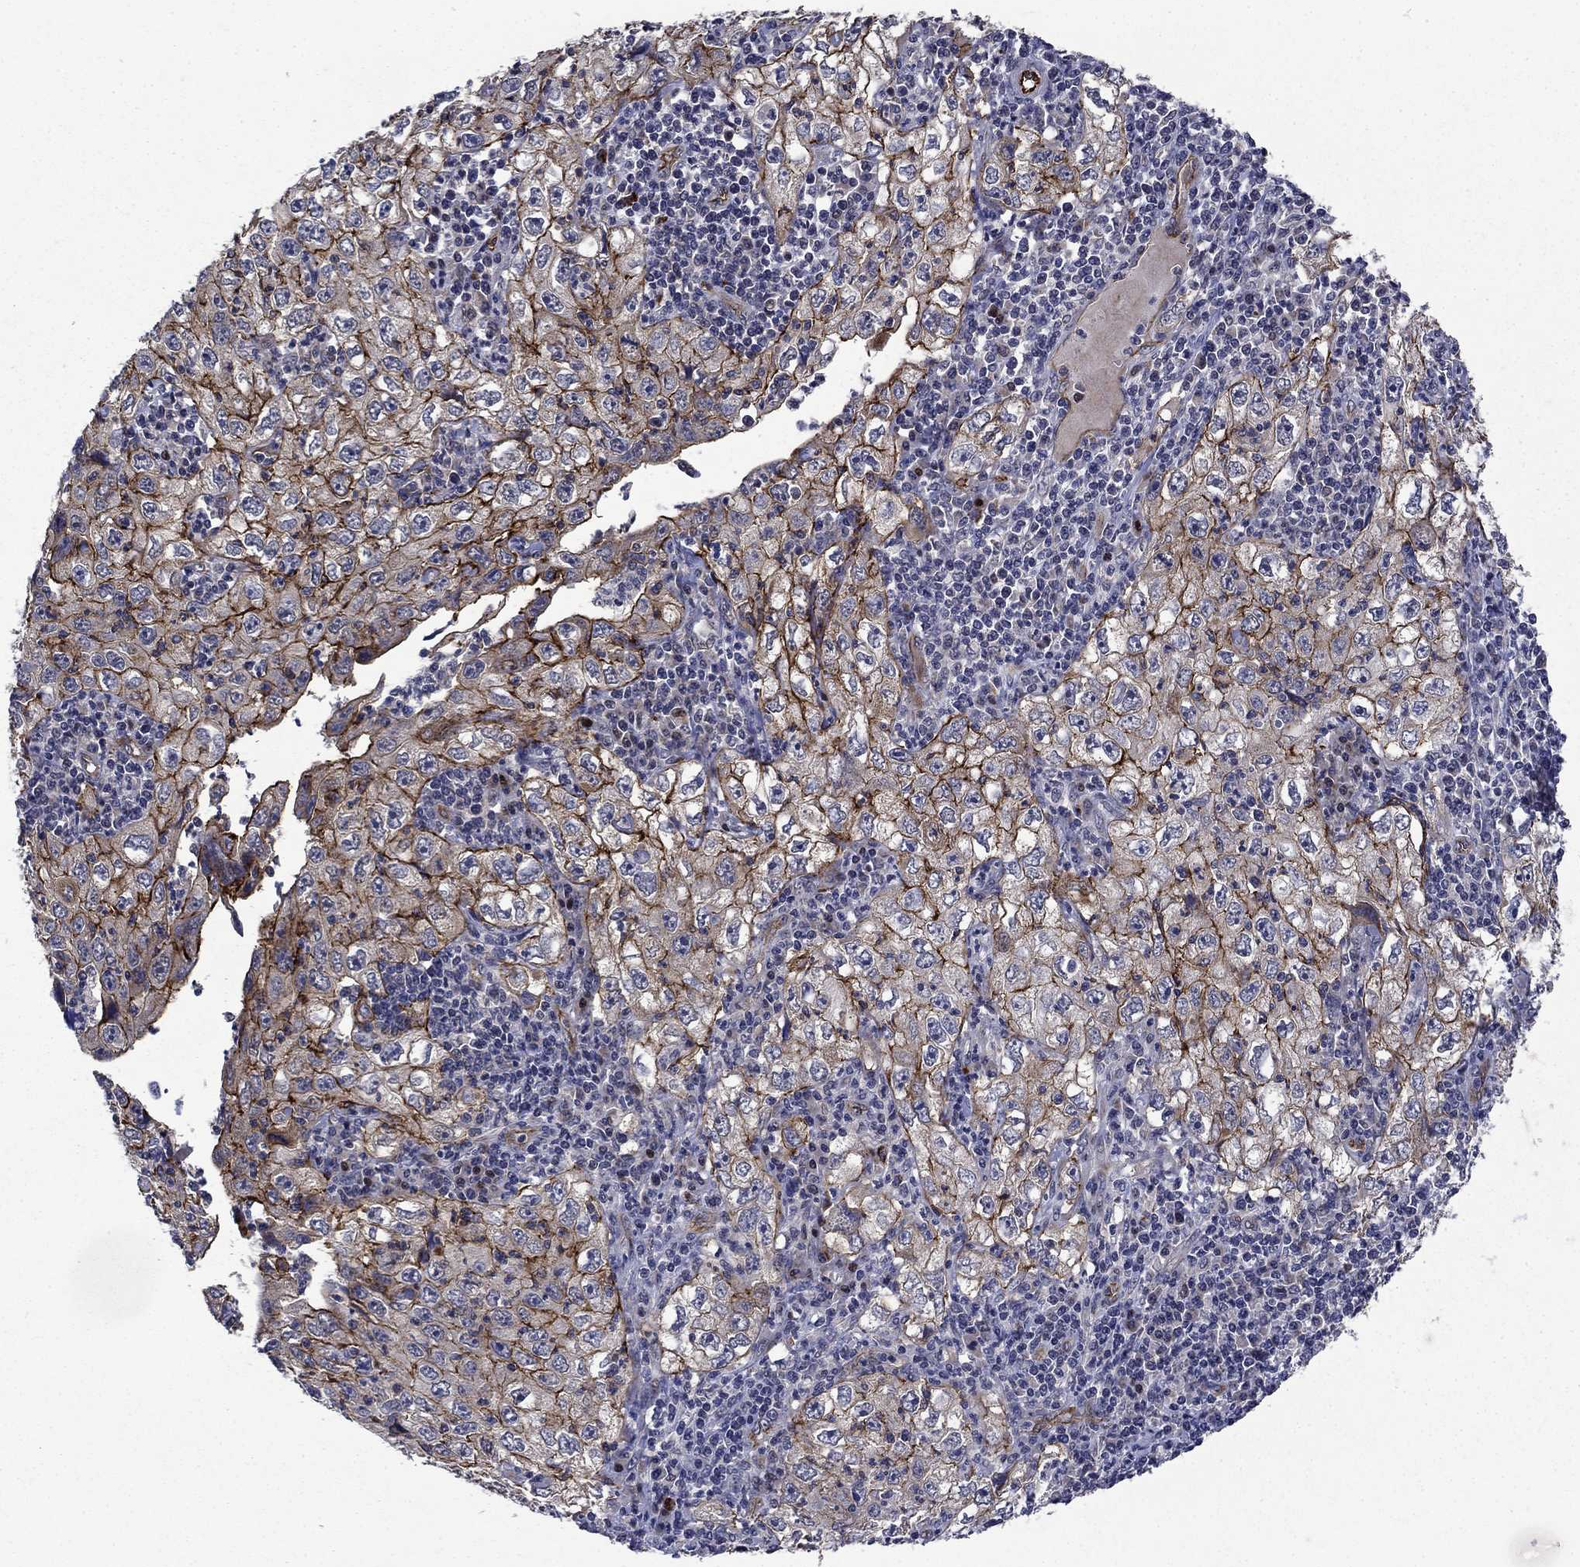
{"staining": {"intensity": "strong", "quantity": ">75%", "location": "cytoplasmic/membranous"}, "tissue": "cervical cancer", "cell_type": "Tumor cells", "image_type": "cancer", "snomed": [{"axis": "morphology", "description": "Squamous cell carcinoma, NOS"}, {"axis": "topography", "description": "Cervix"}], "caption": "This is an image of IHC staining of cervical squamous cell carcinoma, which shows strong expression in the cytoplasmic/membranous of tumor cells.", "gene": "SLC7A1", "patient": {"sex": "female", "age": 24}}